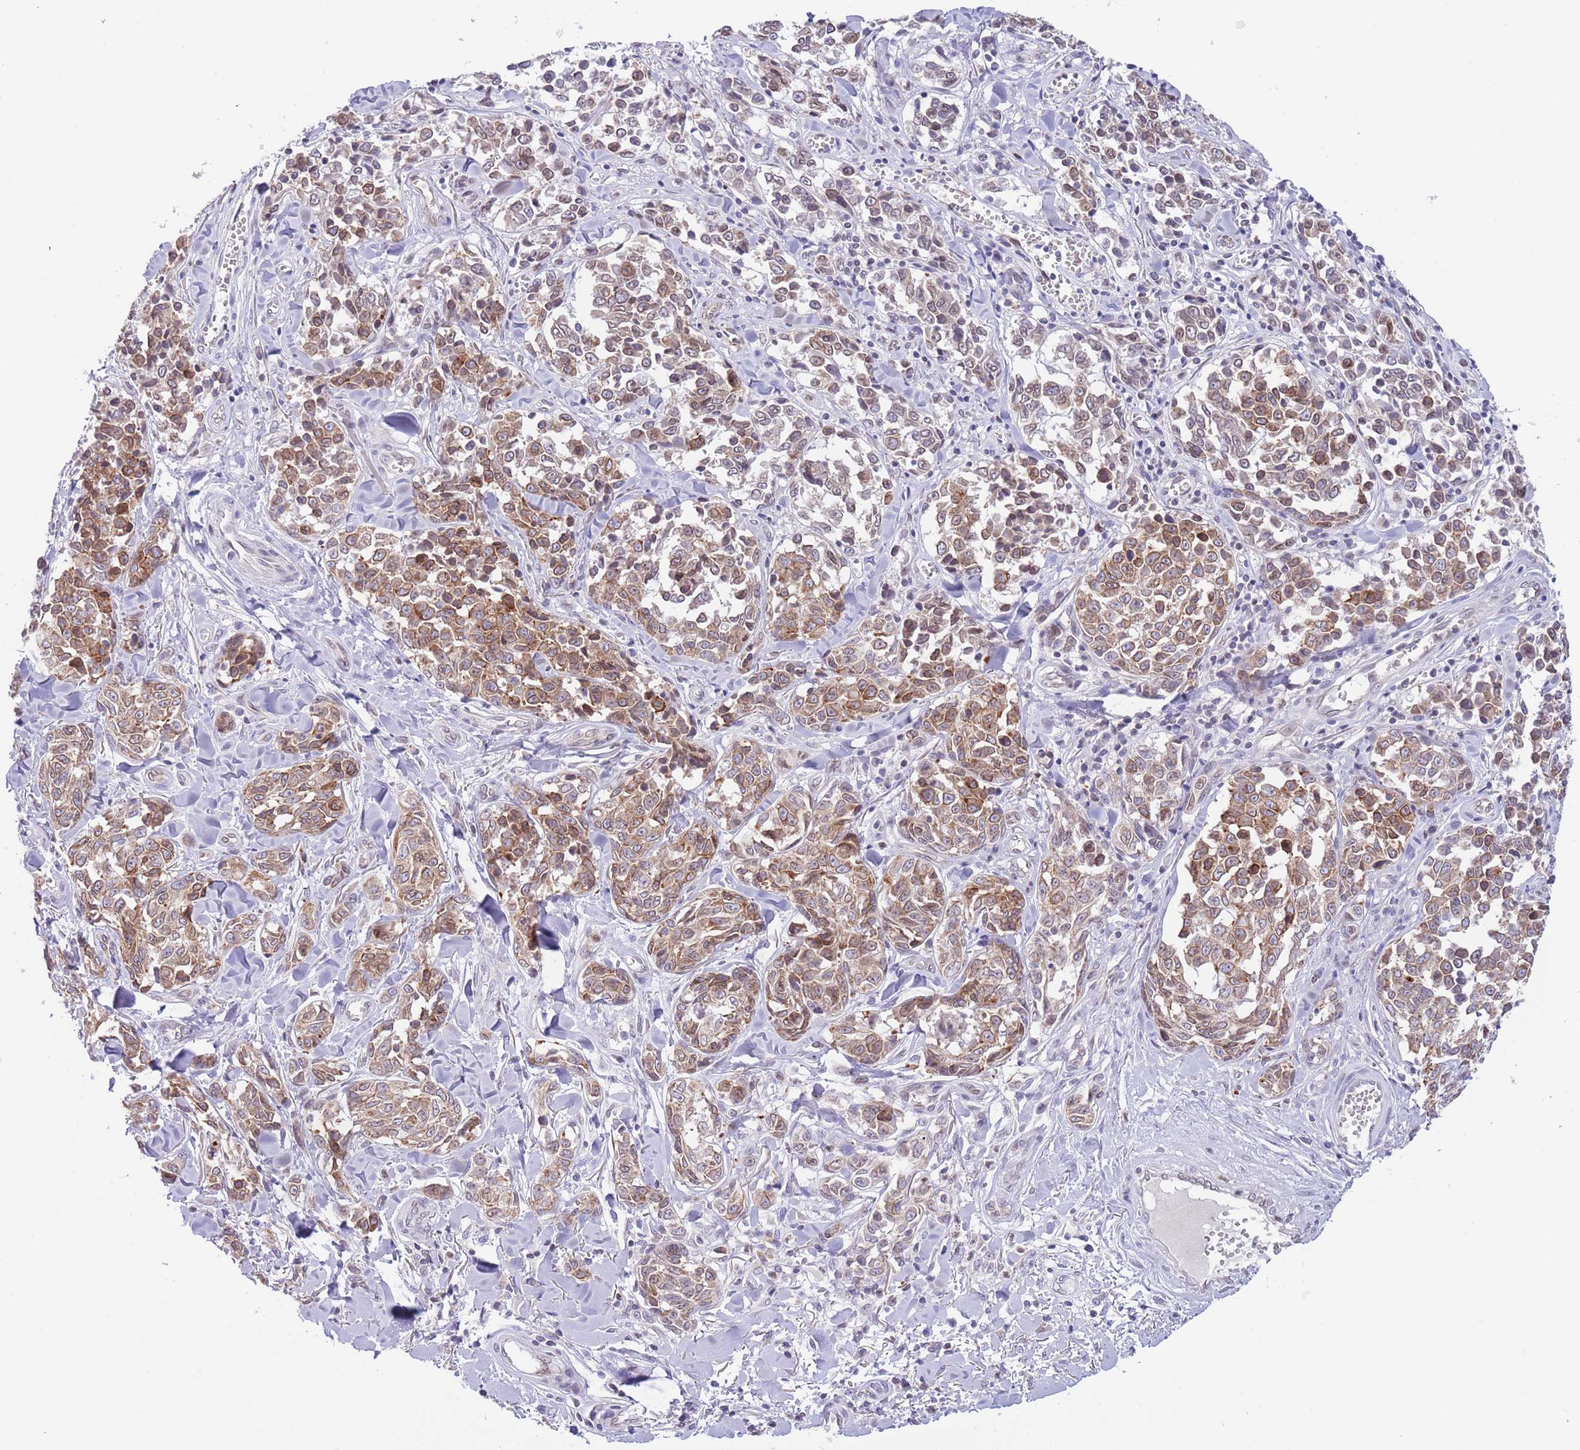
{"staining": {"intensity": "moderate", "quantity": ">75%", "location": "cytoplasmic/membranous"}, "tissue": "melanoma", "cell_type": "Tumor cells", "image_type": "cancer", "snomed": [{"axis": "morphology", "description": "Malignant melanoma, NOS"}, {"axis": "topography", "description": "Skin"}], "caption": "Protein staining of melanoma tissue demonstrates moderate cytoplasmic/membranous positivity in approximately >75% of tumor cells. (Stains: DAB (3,3'-diaminobenzidine) in brown, nuclei in blue, Microscopy: brightfield microscopy at high magnification).", "gene": "EBPL", "patient": {"sex": "female", "age": 64}}